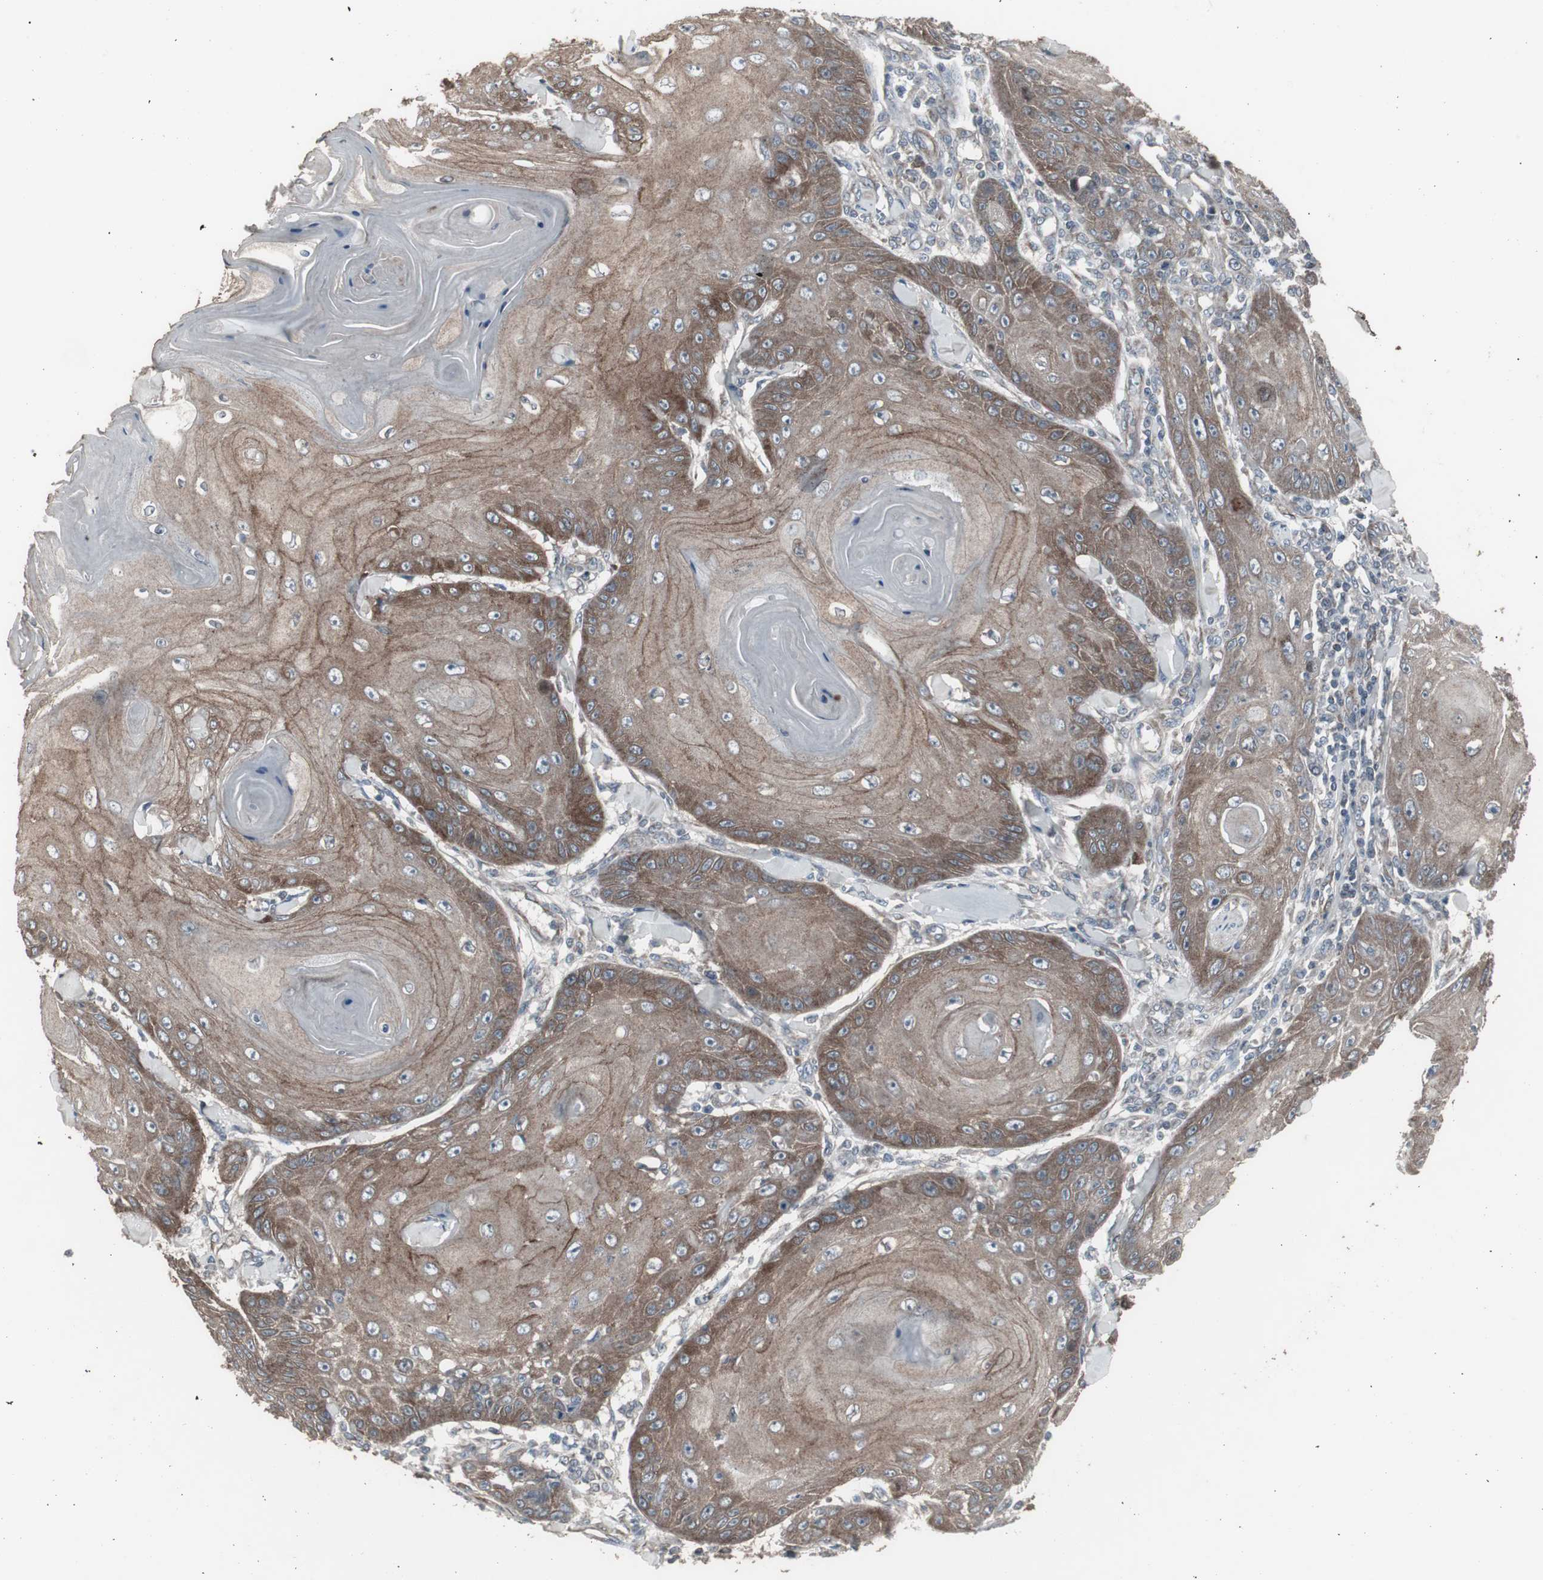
{"staining": {"intensity": "moderate", "quantity": "25%-75%", "location": "cytoplasmic/membranous"}, "tissue": "skin cancer", "cell_type": "Tumor cells", "image_type": "cancer", "snomed": [{"axis": "morphology", "description": "Squamous cell carcinoma, NOS"}, {"axis": "topography", "description": "Skin"}], "caption": "IHC micrograph of neoplastic tissue: skin cancer stained using IHC displays medium levels of moderate protein expression localized specifically in the cytoplasmic/membranous of tumor cells, appearing as a cytoplasmic/membranous brown color.", "gene": "SSTR2", "patient": {"sex": "female", "age": 78}}